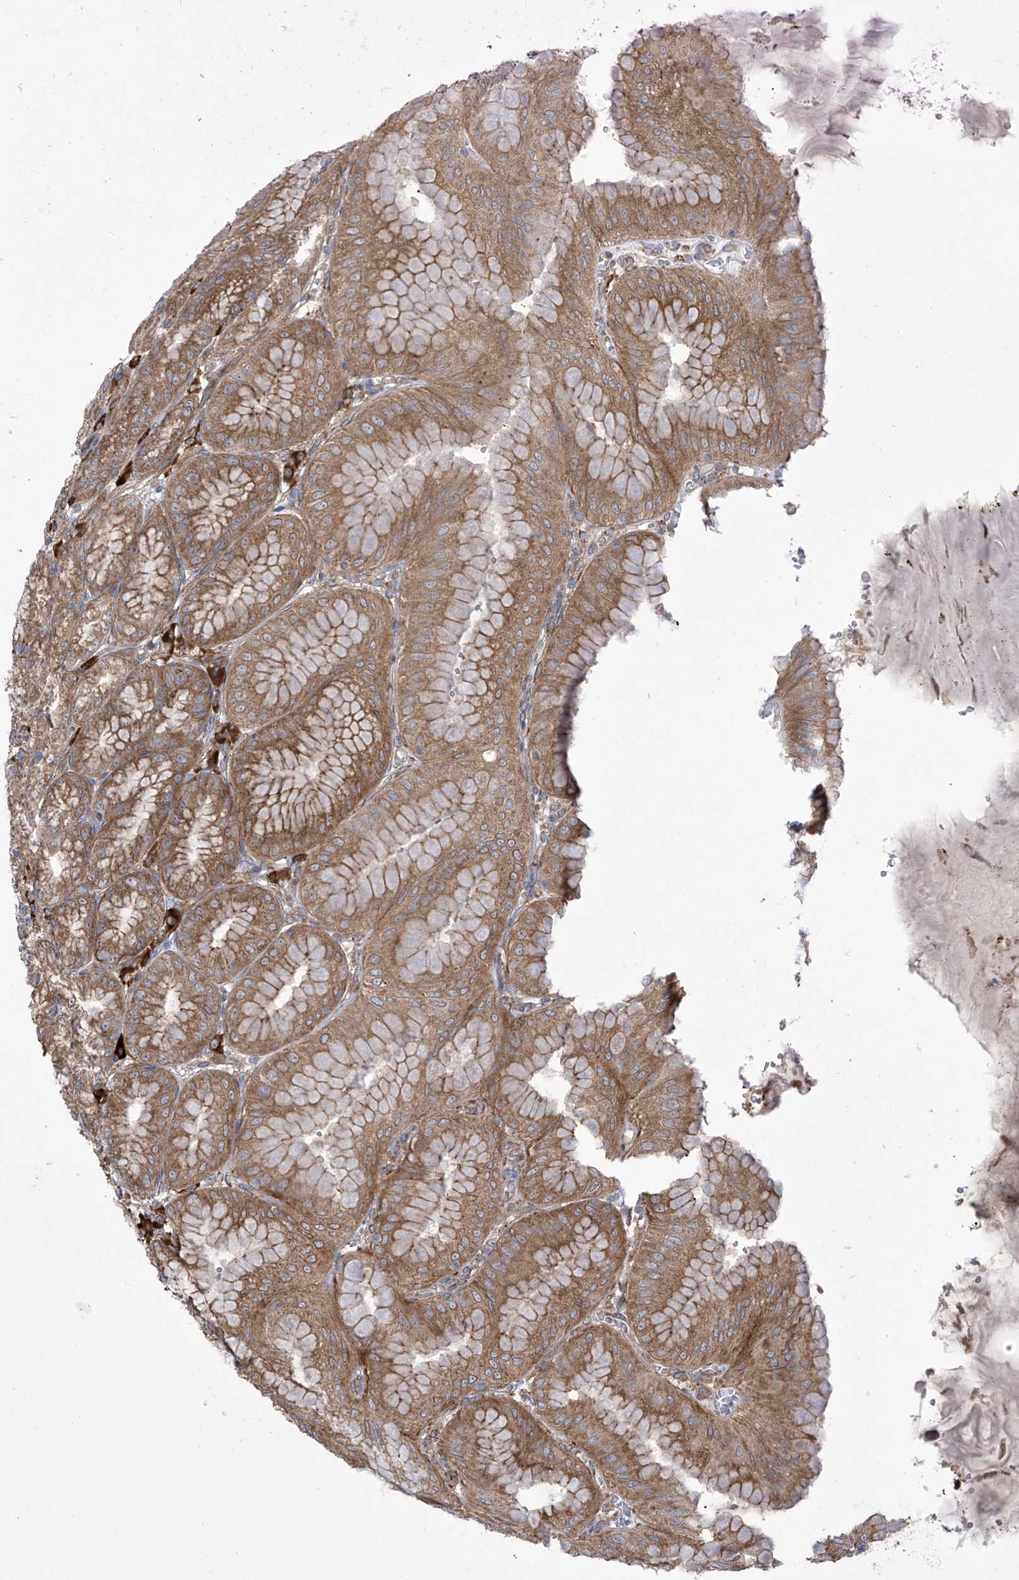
{"staining": {"intensity": "moderate", "quantity": ">75%", "location": "cytoplasmic/membranous"}, "tissue": "stomach", "cell_type": "Glandular cells", "image_type": "normal", "snomed": [{"axis": "morphology", "description": "Normal tissue, NOS"}, {"axis": "topography", "description": "Stomach, lower"}], "caption": "The histopathology image reveals immunohistochemical staining of unremarkable stomach. There is moderate cytoplasmic/membranous expression is appreciated in approximately >75% of glandular cells.", "gene": "KIAA1522", "patient": {"sex": "male", "age": 71}}